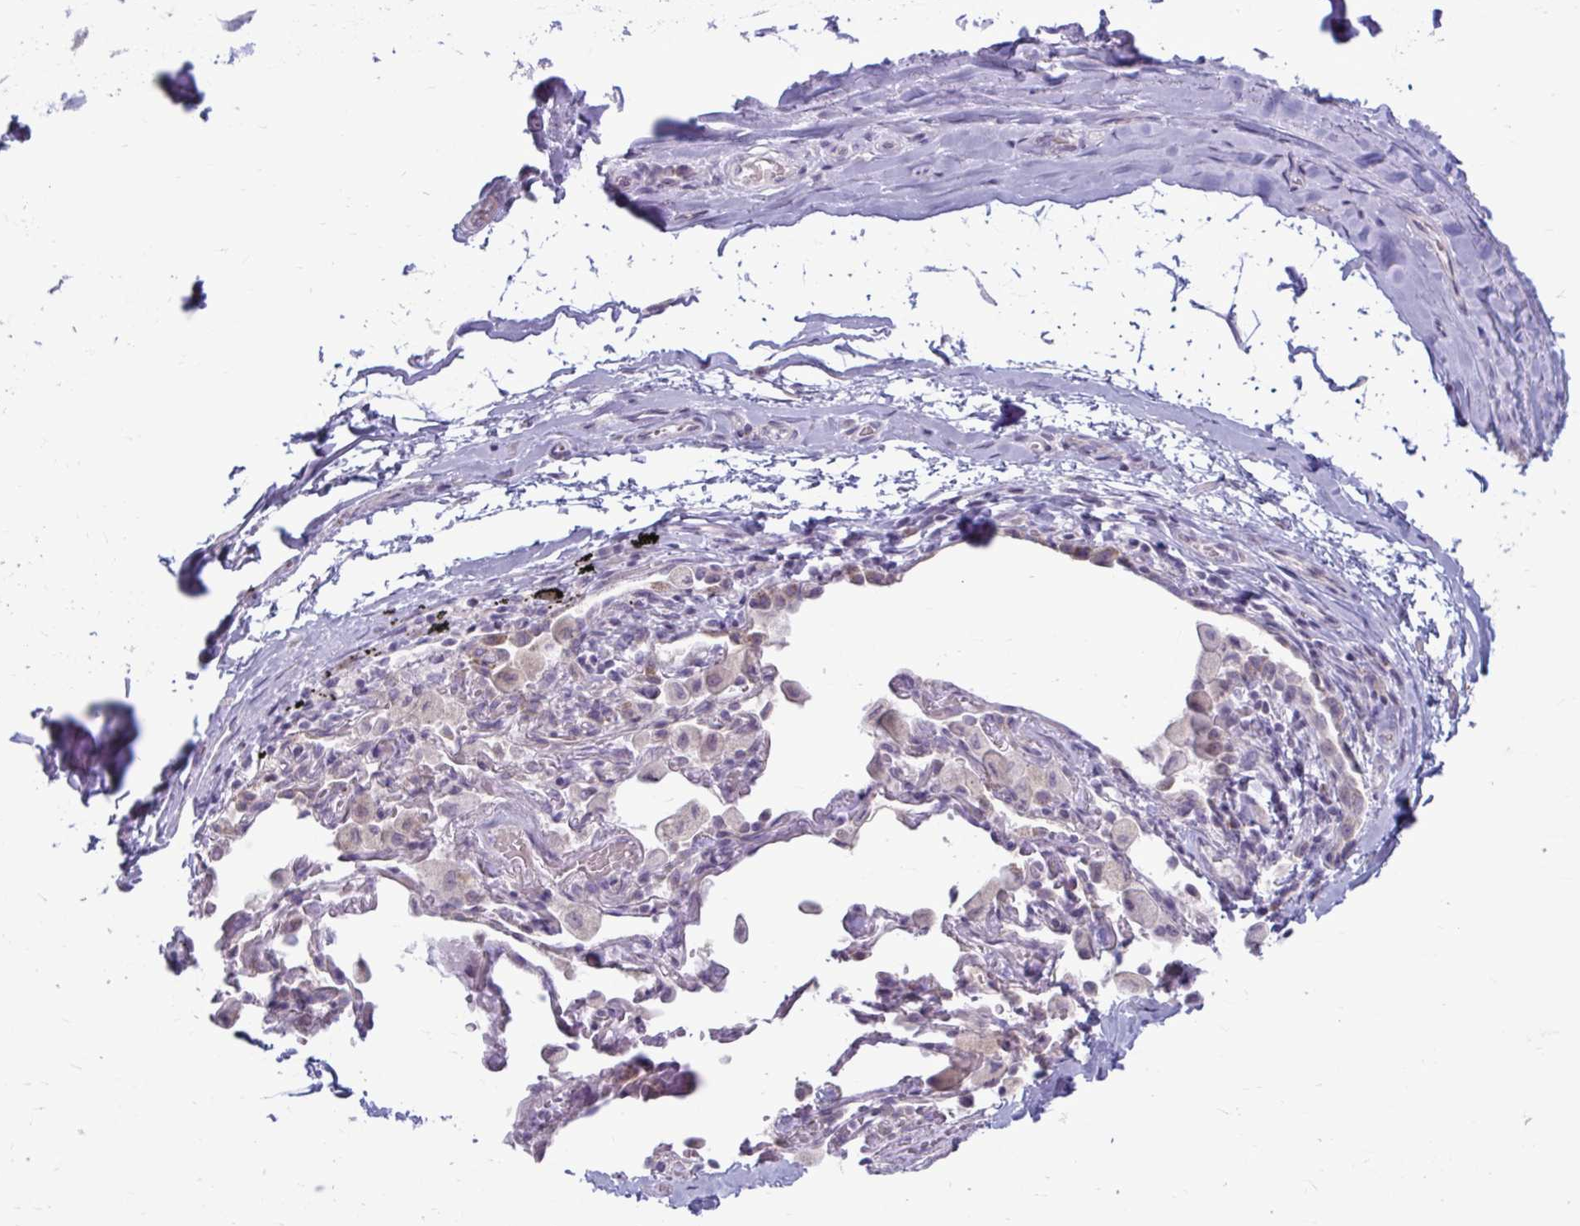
{"staining": {"intensity": "negative", "quantity": "none", "location": "none"}, "tissue": "adipose tissue", "cell_type": "Adipocytes", "image_type": "normal", "snomed": [{"axis": "morphology", "description": "Normal tissue, NOS"}, {"axis": "topography", "description": "Cartilage tissue"}, {"axis": "topography", "description": "Bronchus"}], "caption": "Immunohistochemical staining of unremarkable human adipose tissue exhibits no significant positivity in adipocytes. (Stains: DAB immunohistochemistry (IHC) with hematoxylin counter stain, Microscopy: brightfield microscopy at high magnification).", "gene": "MSMO1", "patient": {"sex": "male", "age": 64}}